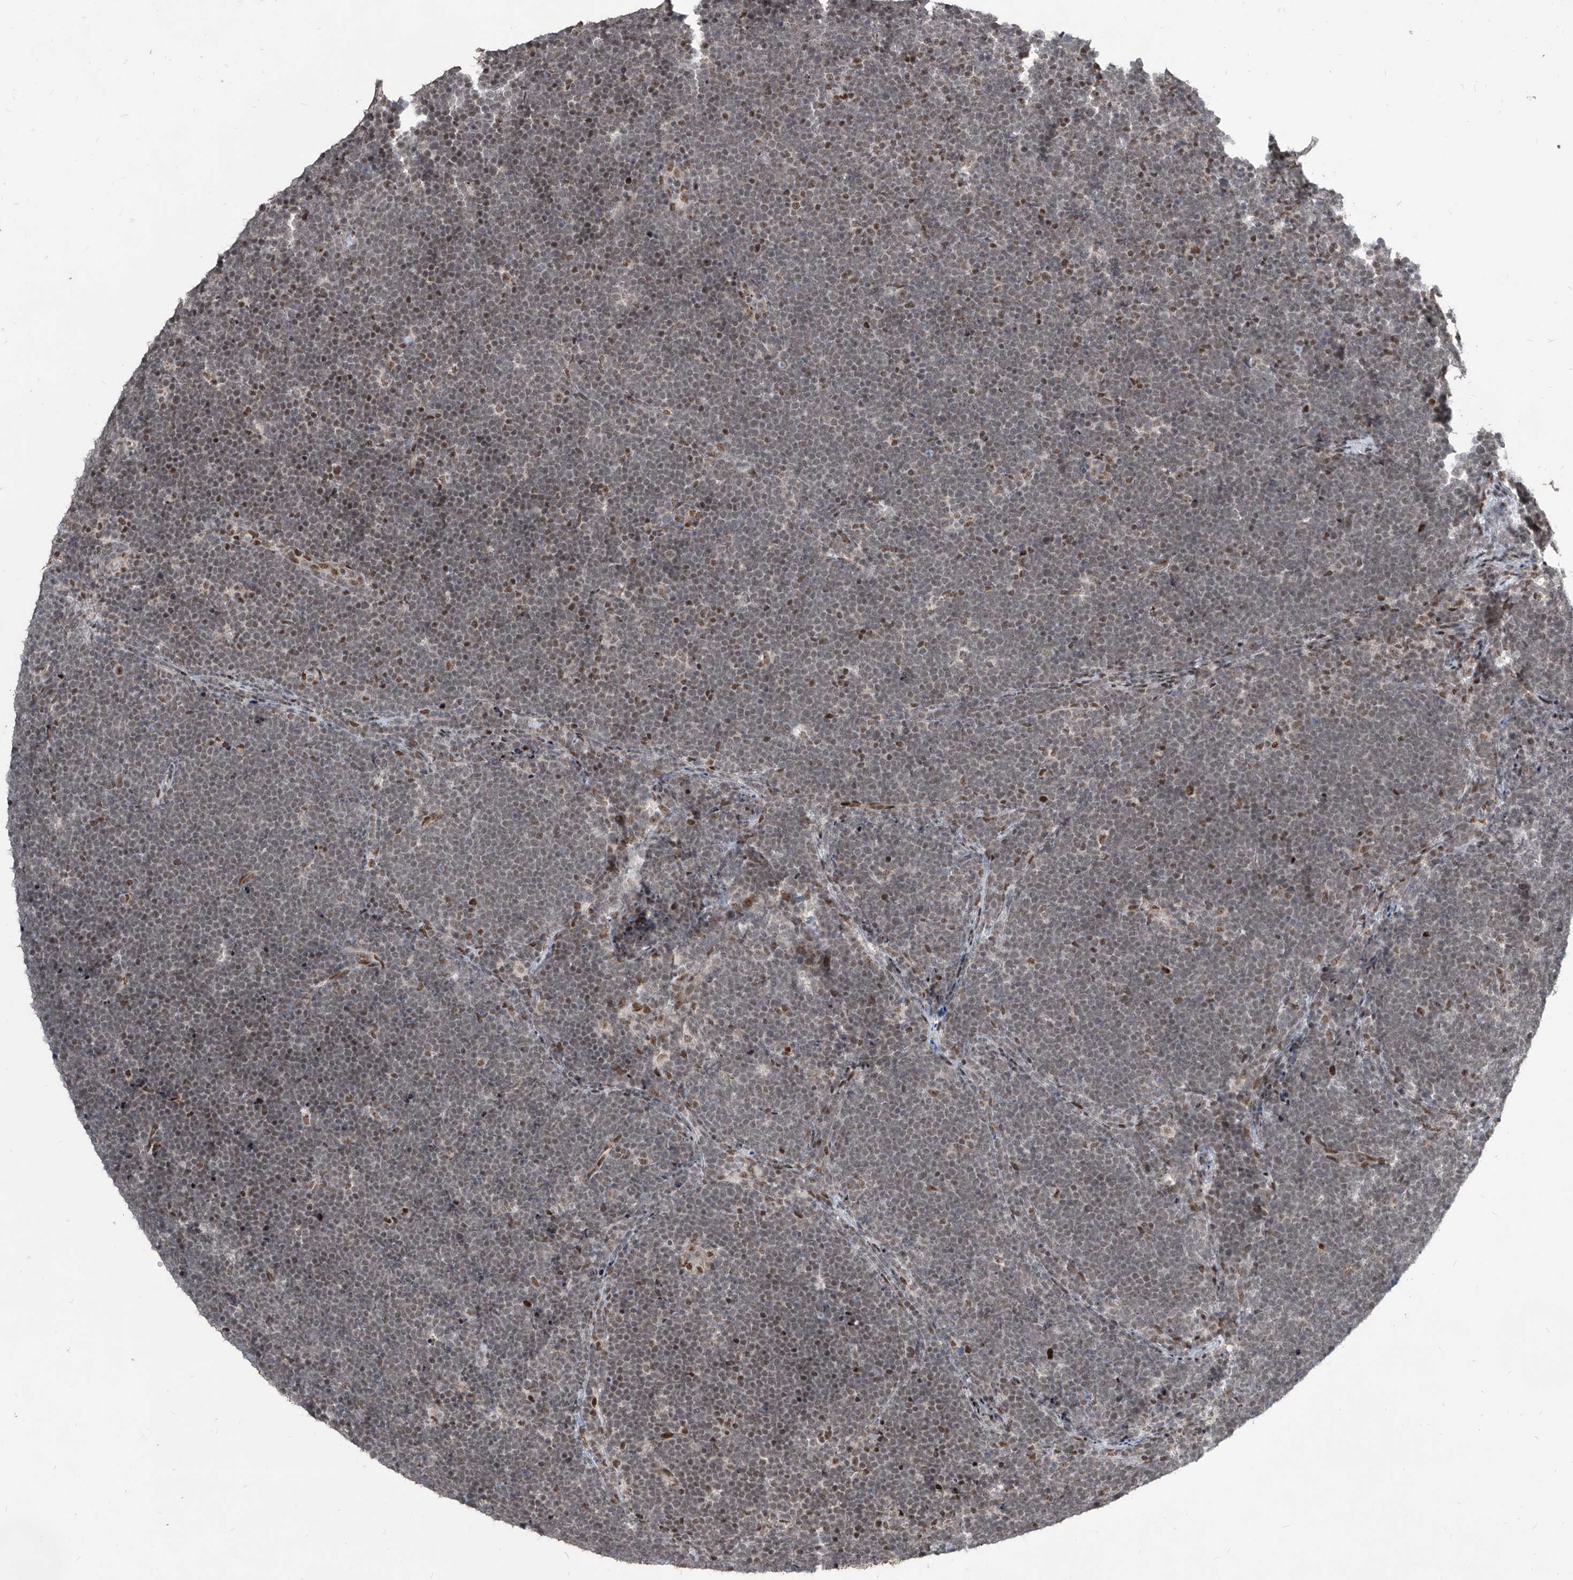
{"staining": {"intensity": "moderate", "quantity": "25%-75%", "location": "nuclear"}, "tissue": "lymphoma", "cell_type": "Tumor cells", "image_type": "cancer", "snomed": [{"axis": "morphology", "description": "Malignant lymphoma, non-Hodgkin's type, High grade"}, {"axis": "topography", "description": "Lymph node"}], "caption": "About 25%-75% of tumor cells in malignant lymphoma, non-Hodgkin's type (high-grade) display moderate nuclear protein positivity as visualized by brown immunohistochemical staining.", "gene": "IRF2", "patient": {"sex": "male", "age": 13}}